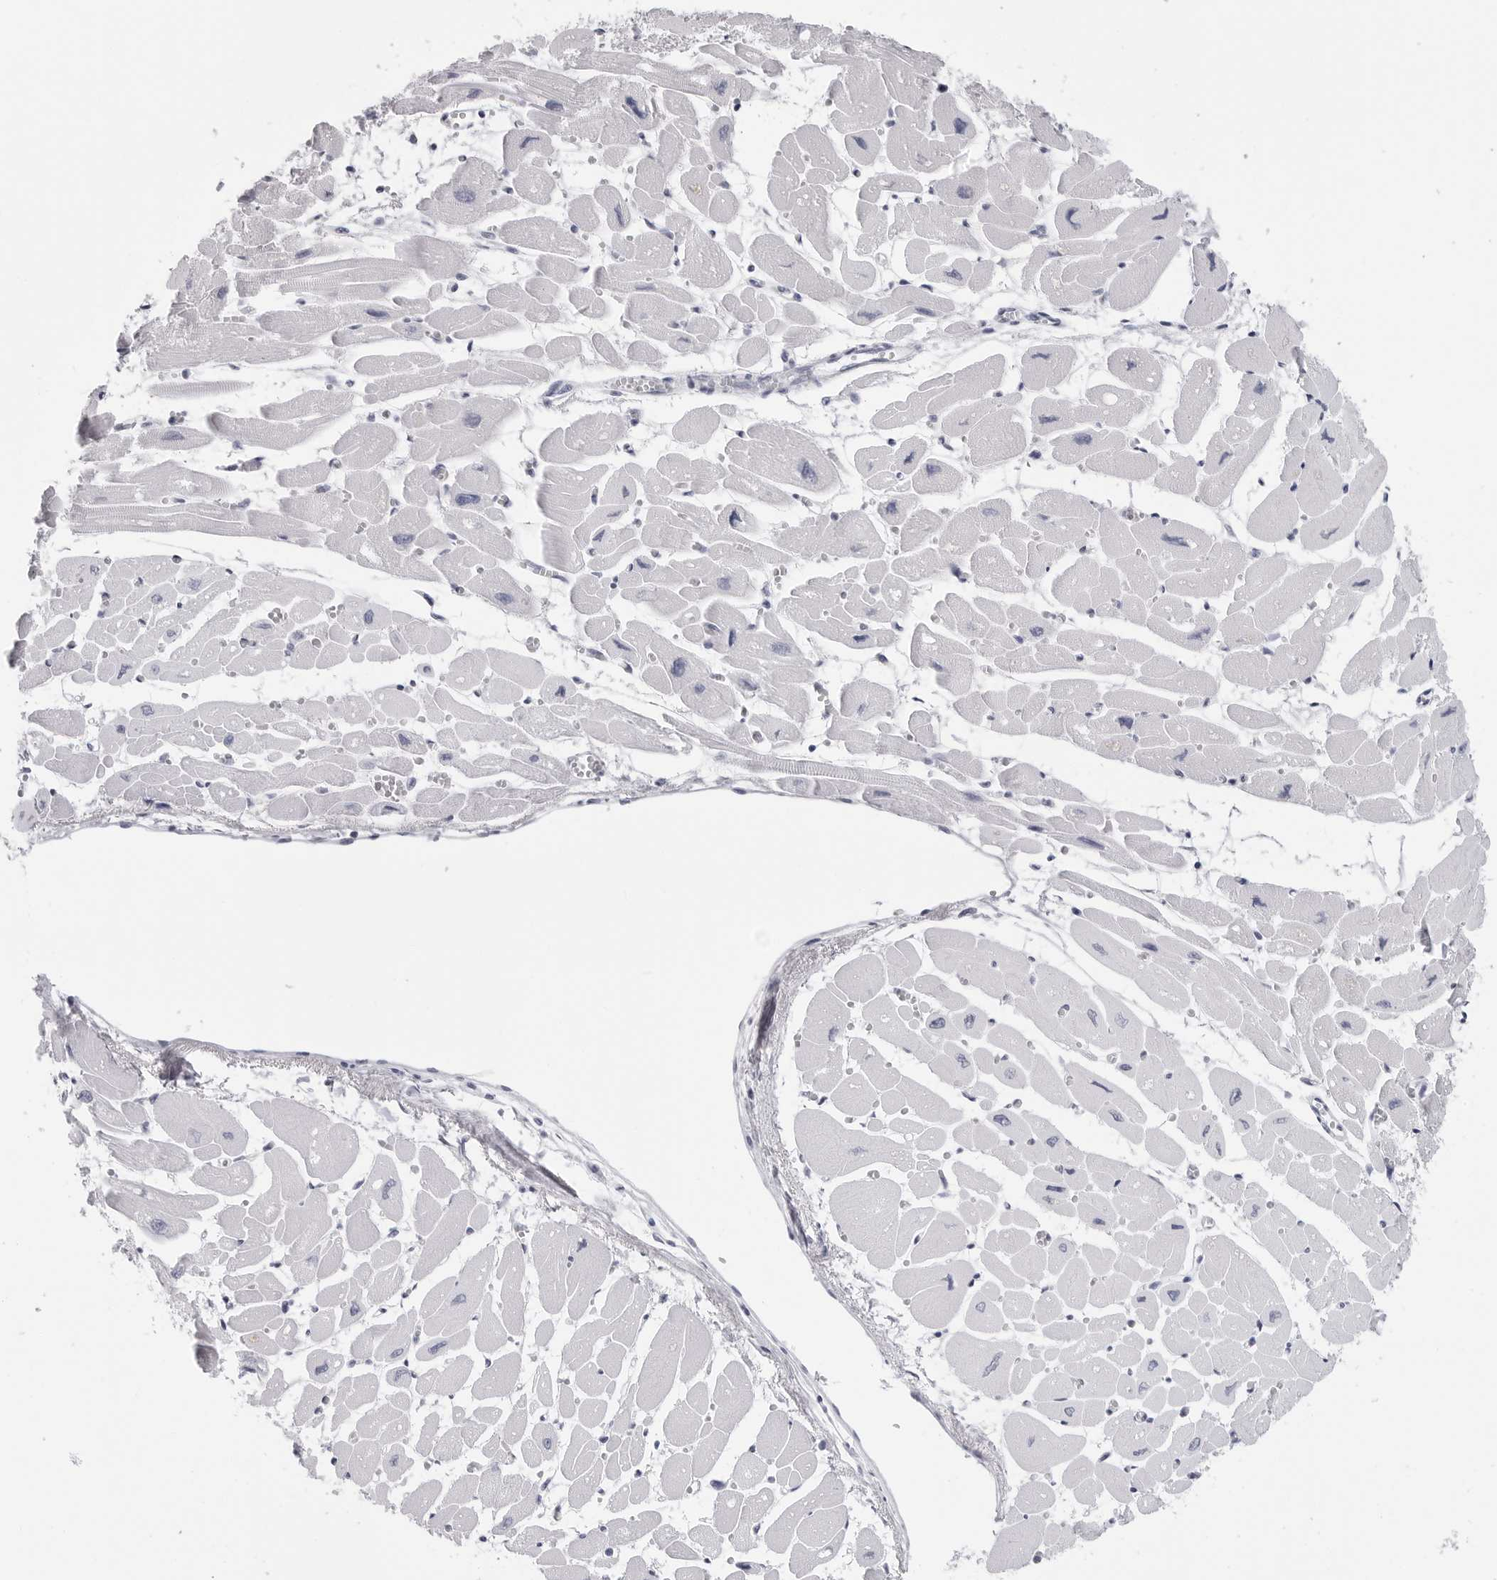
{"staining": {"intensity": "negative", "quantity": "none", "location": "none"}, "tissue": "heart muscle", "cell_type": "Cardiomyocytes", "image_type": "normal", "snomed": [{"axis": "morphology", "description": "Normal tissue, NOS"}, {"axis": "topography", "description": "Heart"}], "caption": "High magnification brightfield microscopy of unremarkable heart muscle stained with DAB (brown) and counterstained with hematoxylin (blue): cardiomyocytes show no significant staining. (DAB immunohistochemistry (IHC) with hematoxylin counter stain).", "gene": "CST2", "patient": {"sex": "female", "age": 54}}